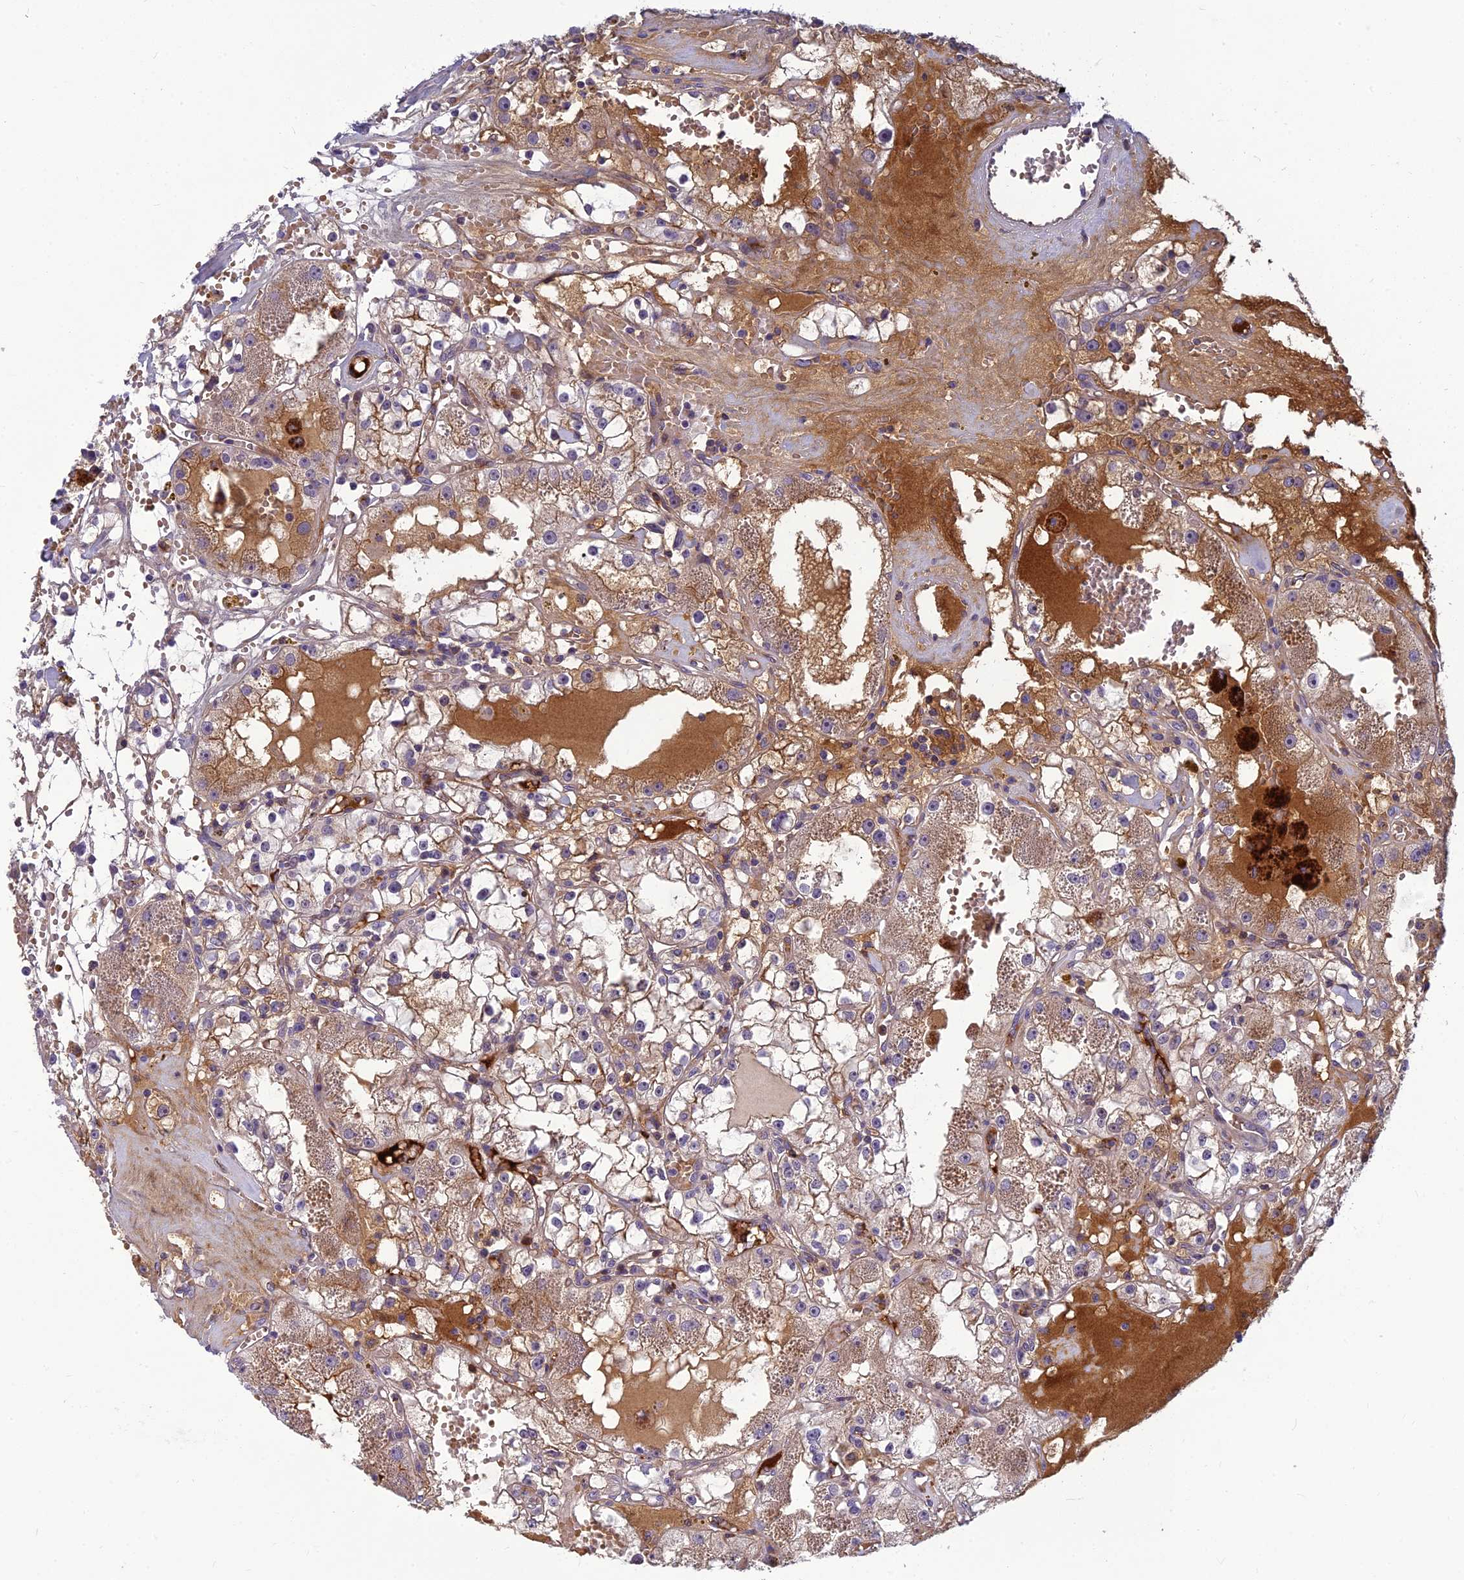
{"staining": {"intensity": "weak", "quantity": "25%-75%", "location": "cytoplasmic/membranous"}, "tissue": "renal cancer", "cell_type": "Tumor cells", "image_type": "cancer", "snomed": [{"axis": "morphology", "description": "Adenocarcinoma, NOS"}, {"axis": "topography", "description": "Kidney"}], "caption": "This micrograph shows immunohistochemistry staining of renal cancer, with low weak cytoplasmic/membranous staining in approximately 25%-75% of tumor cells.", "gene": "CLEC11A", "patient": {"sex": "male", "age": 56}}